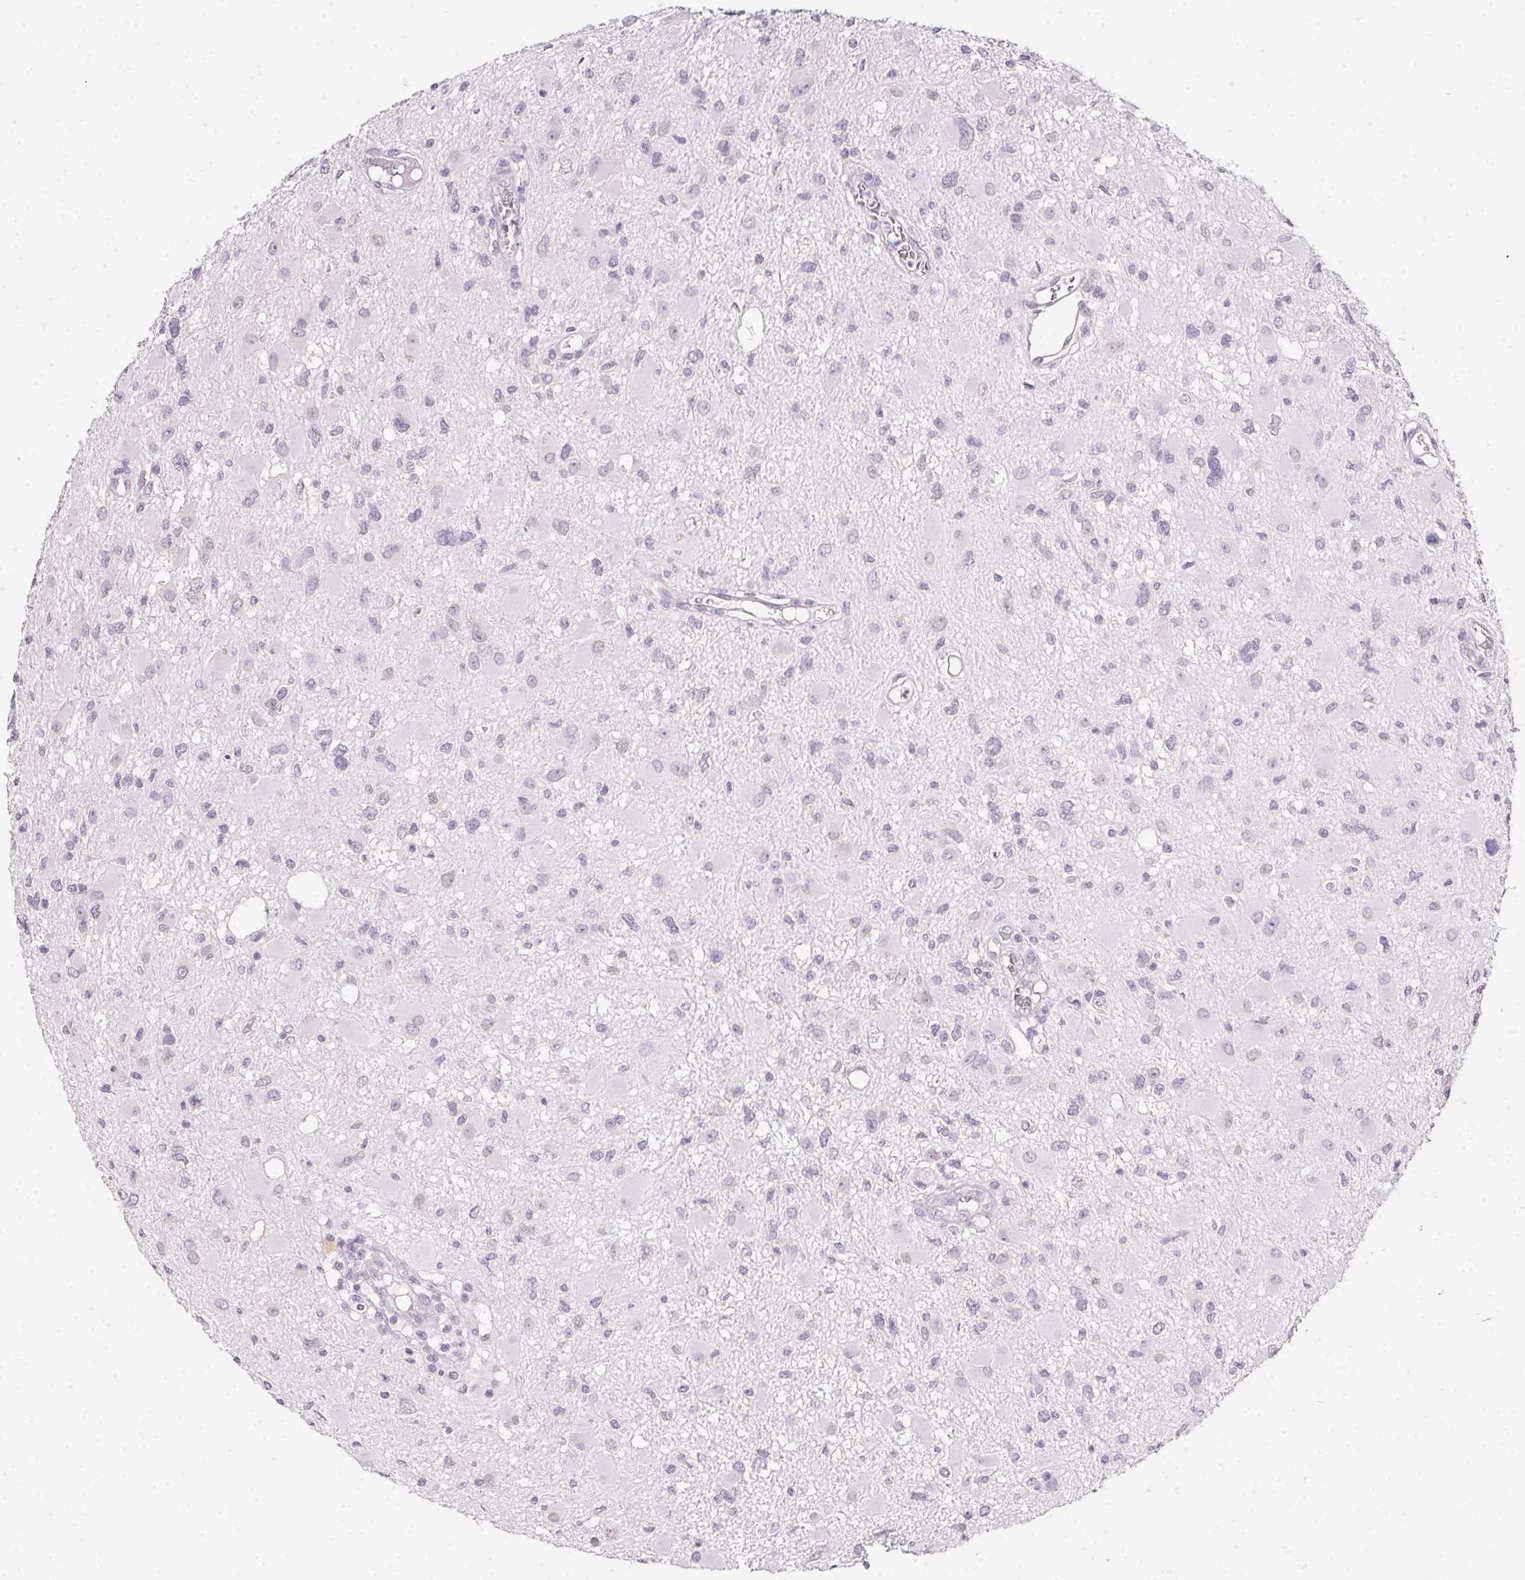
{"staining": {"intensity": "negative", "quantity": "none", "location": "none"}, "tissue": "glioma", "cell_type": "Tumor cells", "image_type": "cancer", "snomed": [{"axis": "morphology", "description": "Glioma, malignant, High grade"}, {"axis": "topography", "description": "Brain"}], "caption": "High-grade glioma (malignant) stained for a protein using immunohistochemistry (IHC) reveals no expression tumor cells.", "gene": "MORC1", "patient": {"sex": "male", "age": 54}}